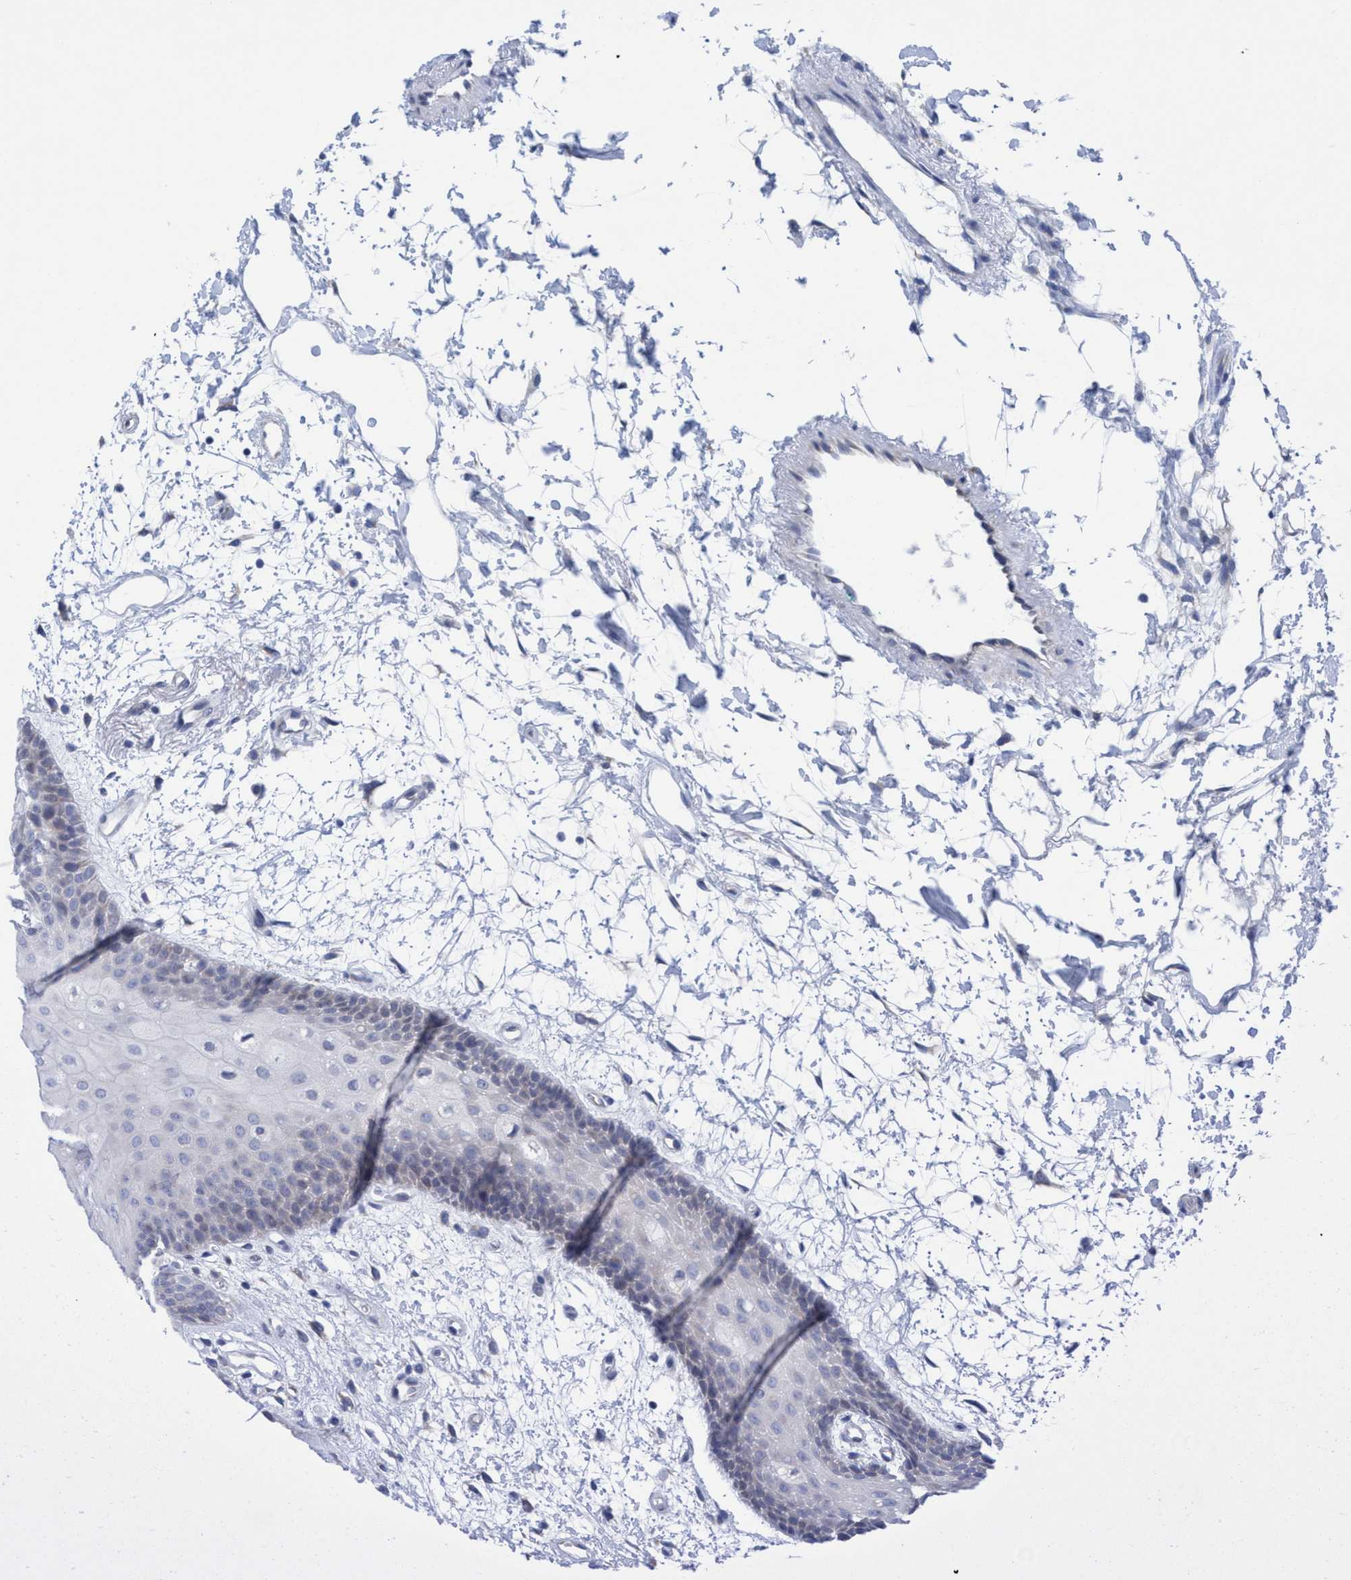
{"staining": {"intensity": "negative", "quantity": "none", "location": "none"}, "tissue": "oral mucosa", "cell_type": "Squamous epithelial cells", "image_type": "normal", "snomed": [{"axis": "morphology", "description": "Normal tissue, NOS"}, {"axis": "topography", "description": "Skeletal muscle"}, {"axis": "topography", "description": "Oral tissue"}, {"axis": "topography", "description": "Peripheral nerve tissue"}], "caption": "Immunohistochemistry histopathology image of normal oral mucosa stained for a protein (brown), which displays no positivity in squamous epithelial cells. (DAB (3,3'-diaminobenzidine) immunohistochemistry, high magnification).", "gene": "RSAD1", "patient": {"sex": "female", "age": 84}}